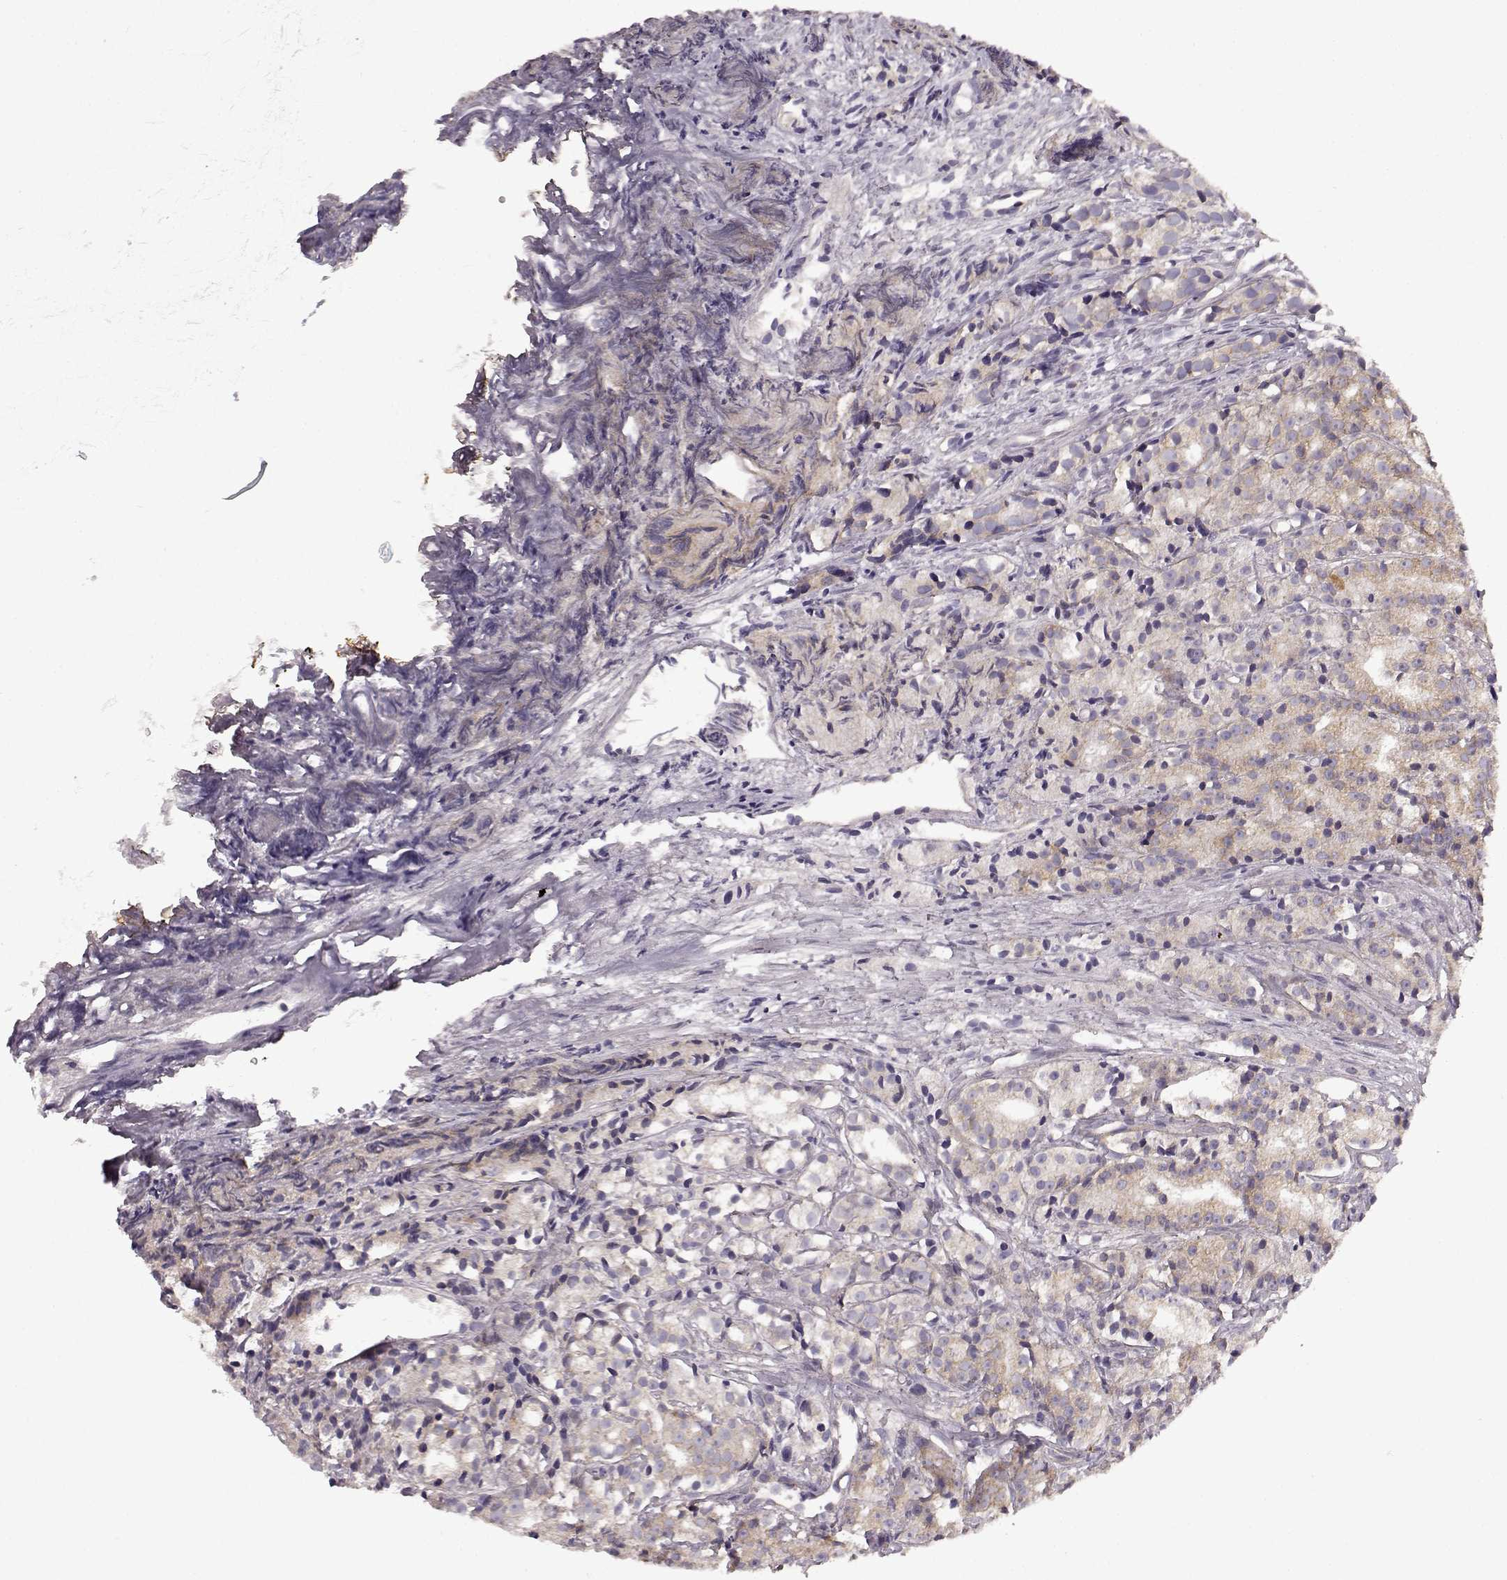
{"staining": {"intensity": "weak", "quantity": ">75%", "location": "cytoplasmic/membranous"}, "tissue": "prostate cancer", "cell_type": "Tumor cells", "image_type": "cancer", "snomed": [{"axis": "morphology", "description": "Adenocarcinoma, Medium grade"}, {"axis": "topography", "description": "Prostate"}], "caption": "A histopathology image showing weak cytoplasmic/membranous expression in approximately >75% of tumor cells in prostate cancer (medium-grade adenocarcinoma), as visualized by brown immunohistochemical staining.", "gene": "ERBB3", "patient": {"sex": "male", "age": 74}}